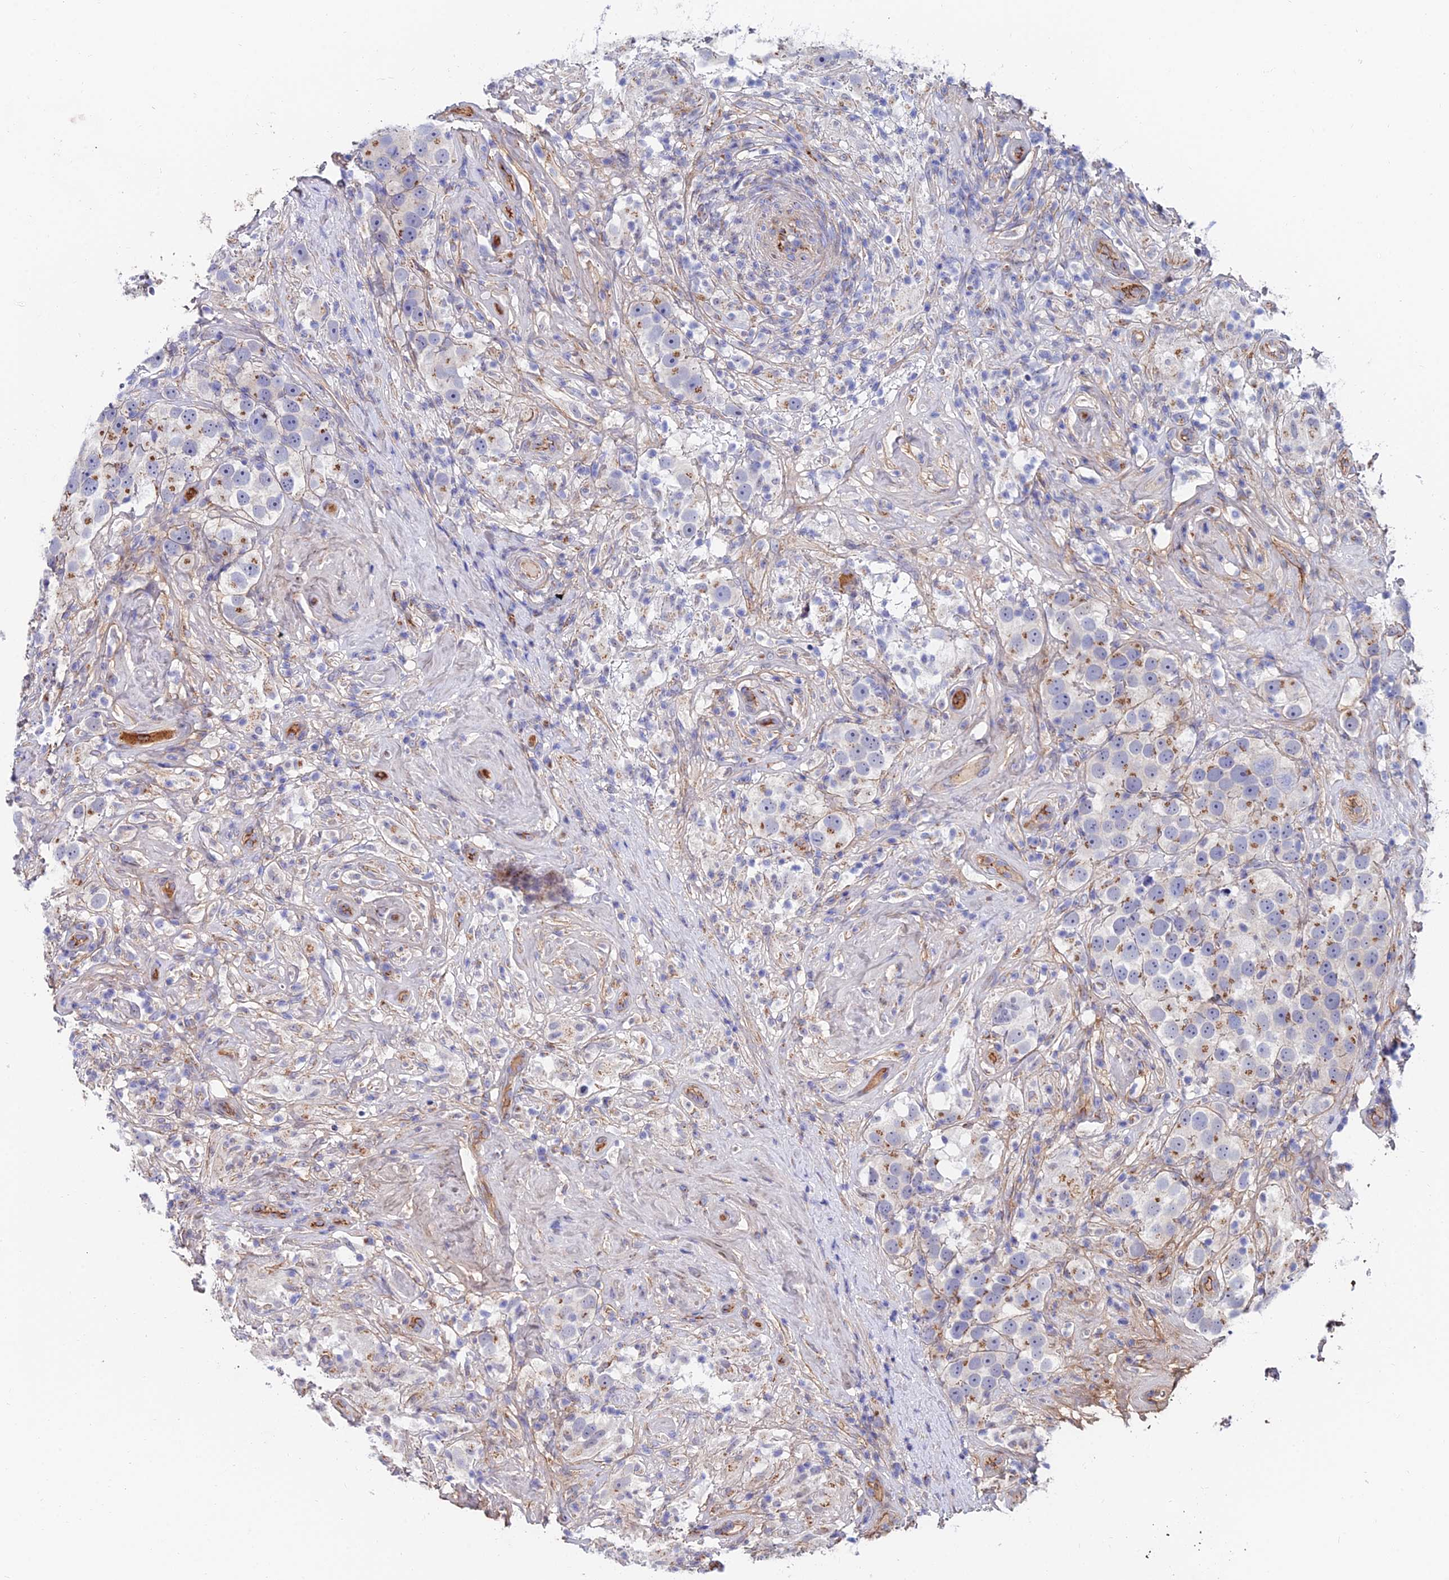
{"staining": {"intensity": "moderate", "quantity": "25%-75%", "location": "cytoplasmic/membranous"}, "tissue": "testis cancer", "cell_type": "Tumor cells", "image_type": "cancer", "snomed": [{"axis": "morphology", "description": "Seminoma, NOS"}, {"axis": "topography", "description": "Testis"}], "caption": "A medium amount of moderate cytoplasmic/membranous positivity is seen in about 25%-75% of tumor cells in seminoma (testis) tissue.", "gene": "ADGRF3", "patient": {"sex": "male", "age": 49}}